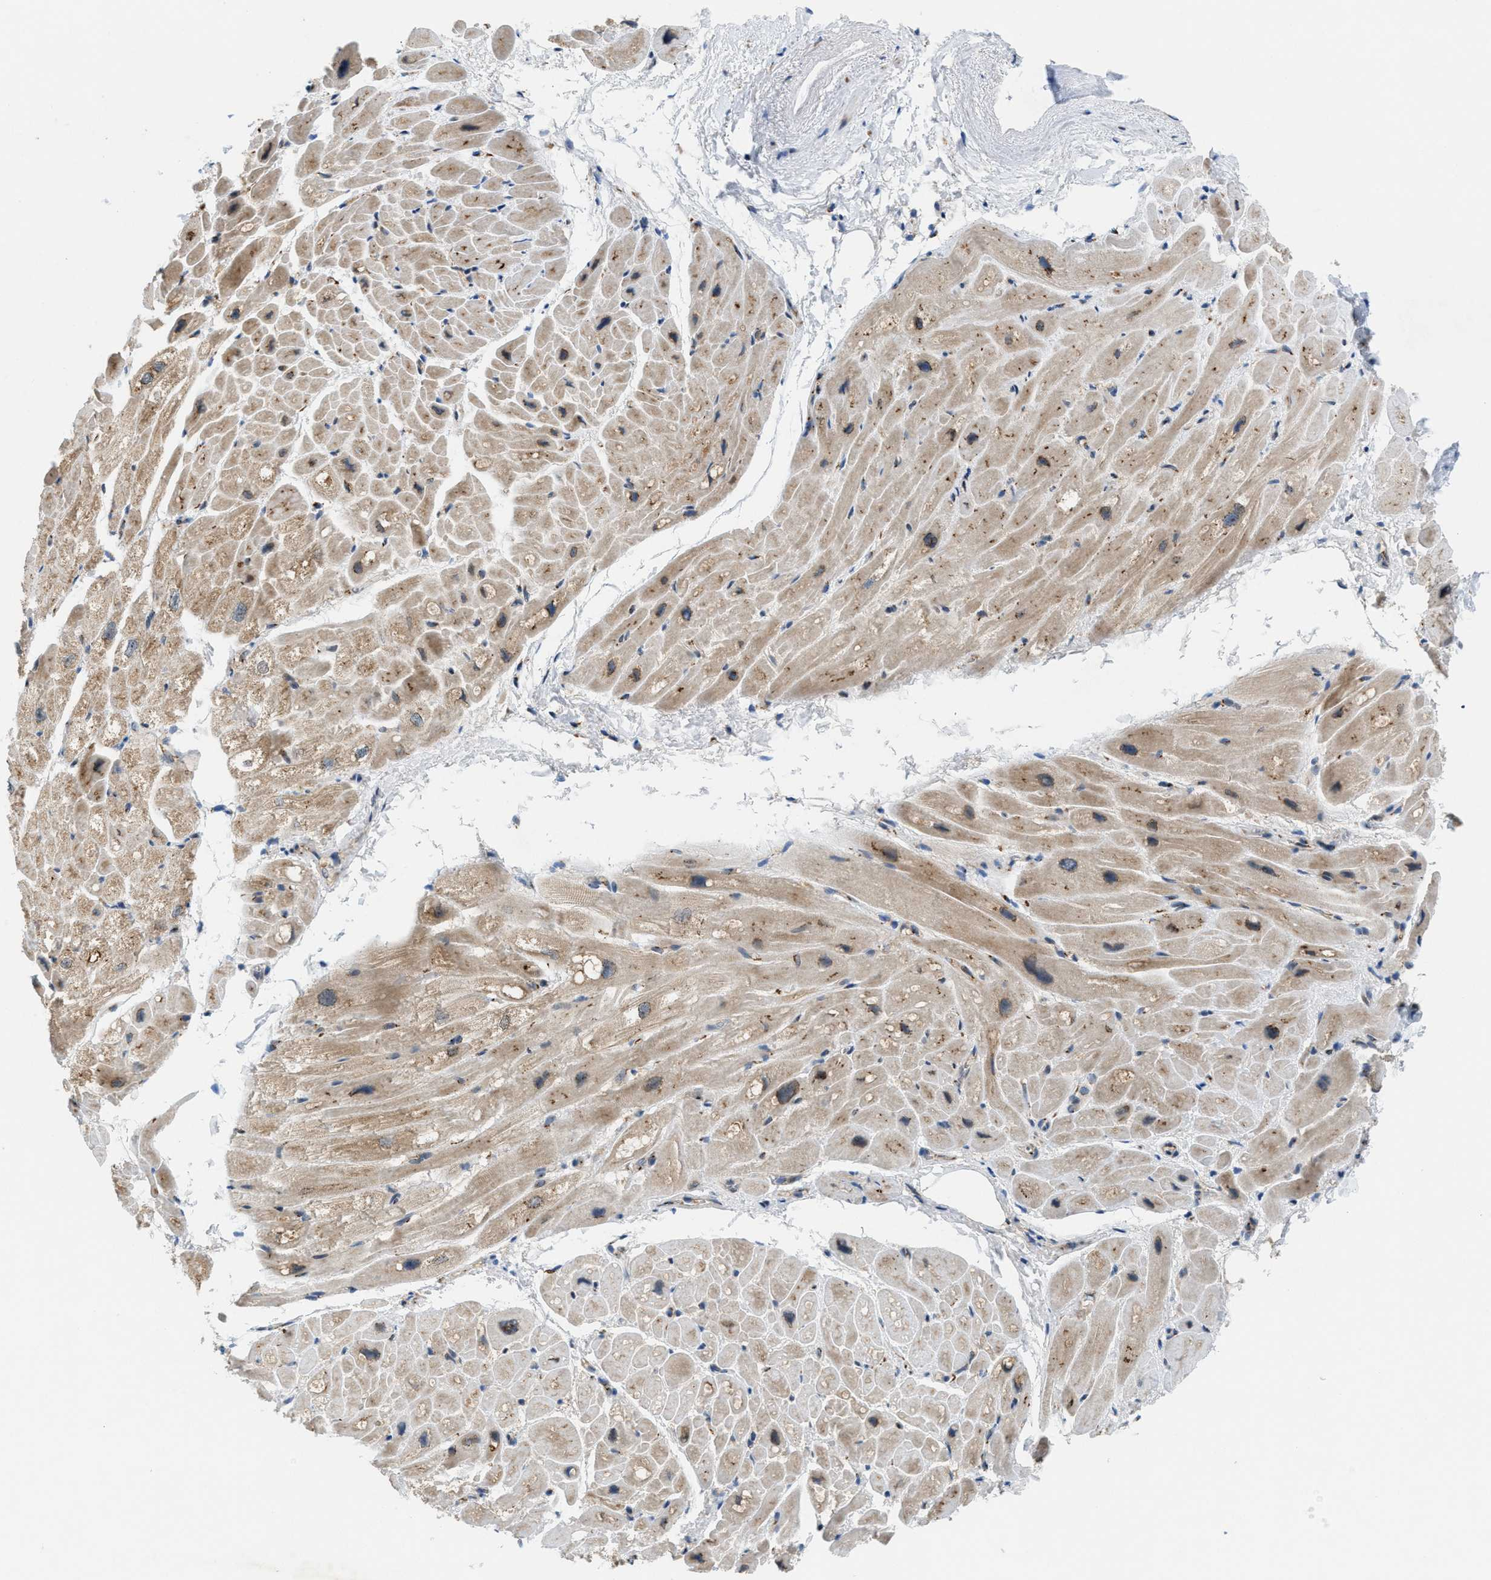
{"staining": {"intensity": "weak", "quantity": ">75%", "location": "cytoplasmic/membranous"}, "tissue": "heart muscle", "cell_type": "Cardiomyocytes", "image_type": "normal", "snomed": [{"axis": "morphology", "description": "Normal tissue, NOS"}, {"axis": "topography", "description": "Heart"}], "caption": "Brown immunohistochemical staining in normal heart muscle reveals weak cytoplasmic/membranous expression in approximately >75% of cardiomyocytes.", "gene": "SLC38A10", "patient": {"sex": "male", "age": 49}}